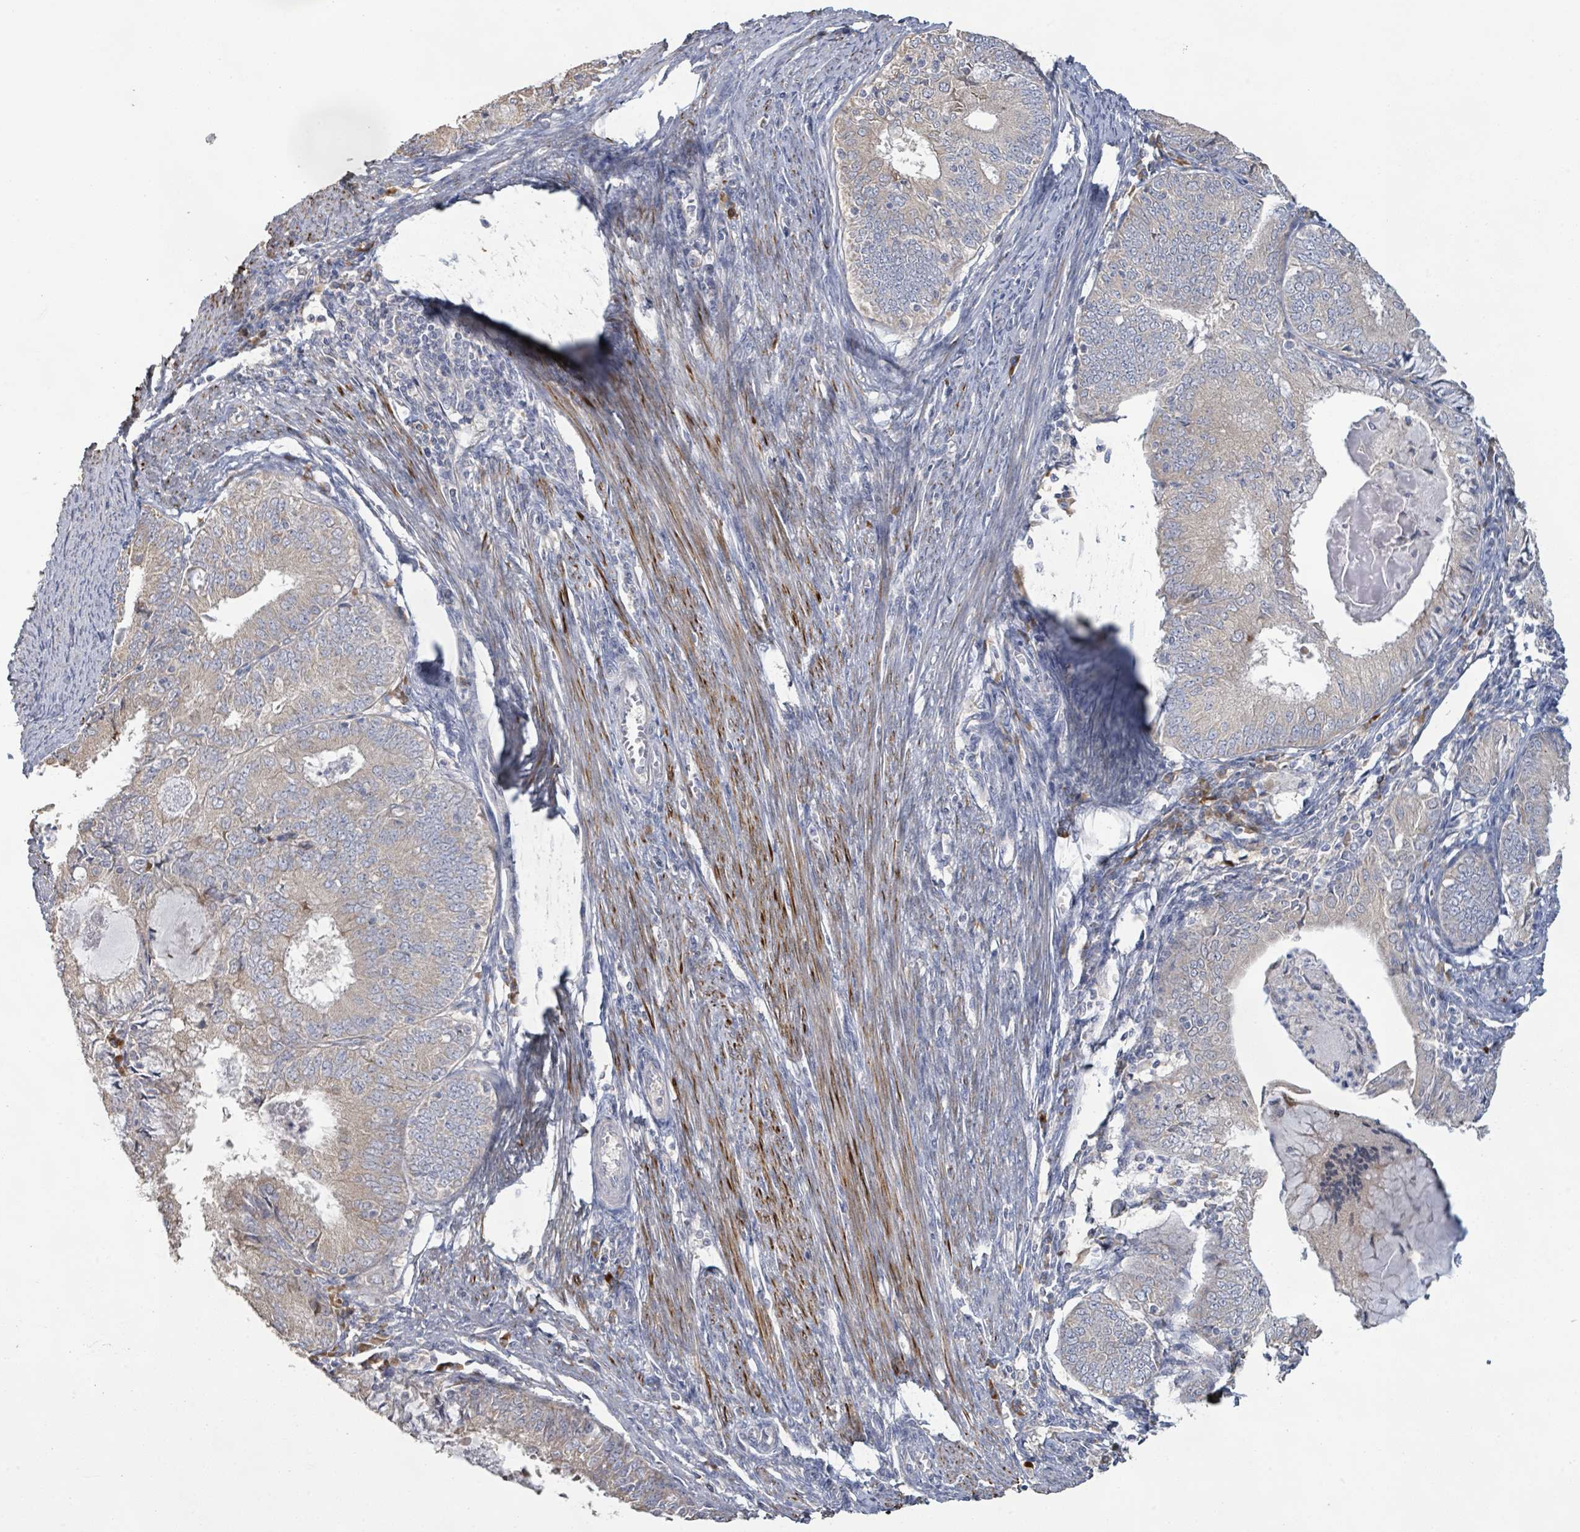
{"staining": {"intensity": "weak", "quantity": "25%-75%", "location": "cytoplasmic/membranous"}, "tissue": "endometrial cancer", "cell_type": "Tumor cells", "image_type": "cancer", "snomed": [{"axis": "morphology", "description": "Adenocarcinoma, NOS"}, {"axis": "topography", "description": "Endometrium"}], "caption": "Weak cytoplasmic/membranous staining is appreciated in approximately 25%-75% of tumor cells in endometrial cancer (adenocarcinoma).", "gene": "KCNS2", "patient": {"sex": "female", "age": 57}}